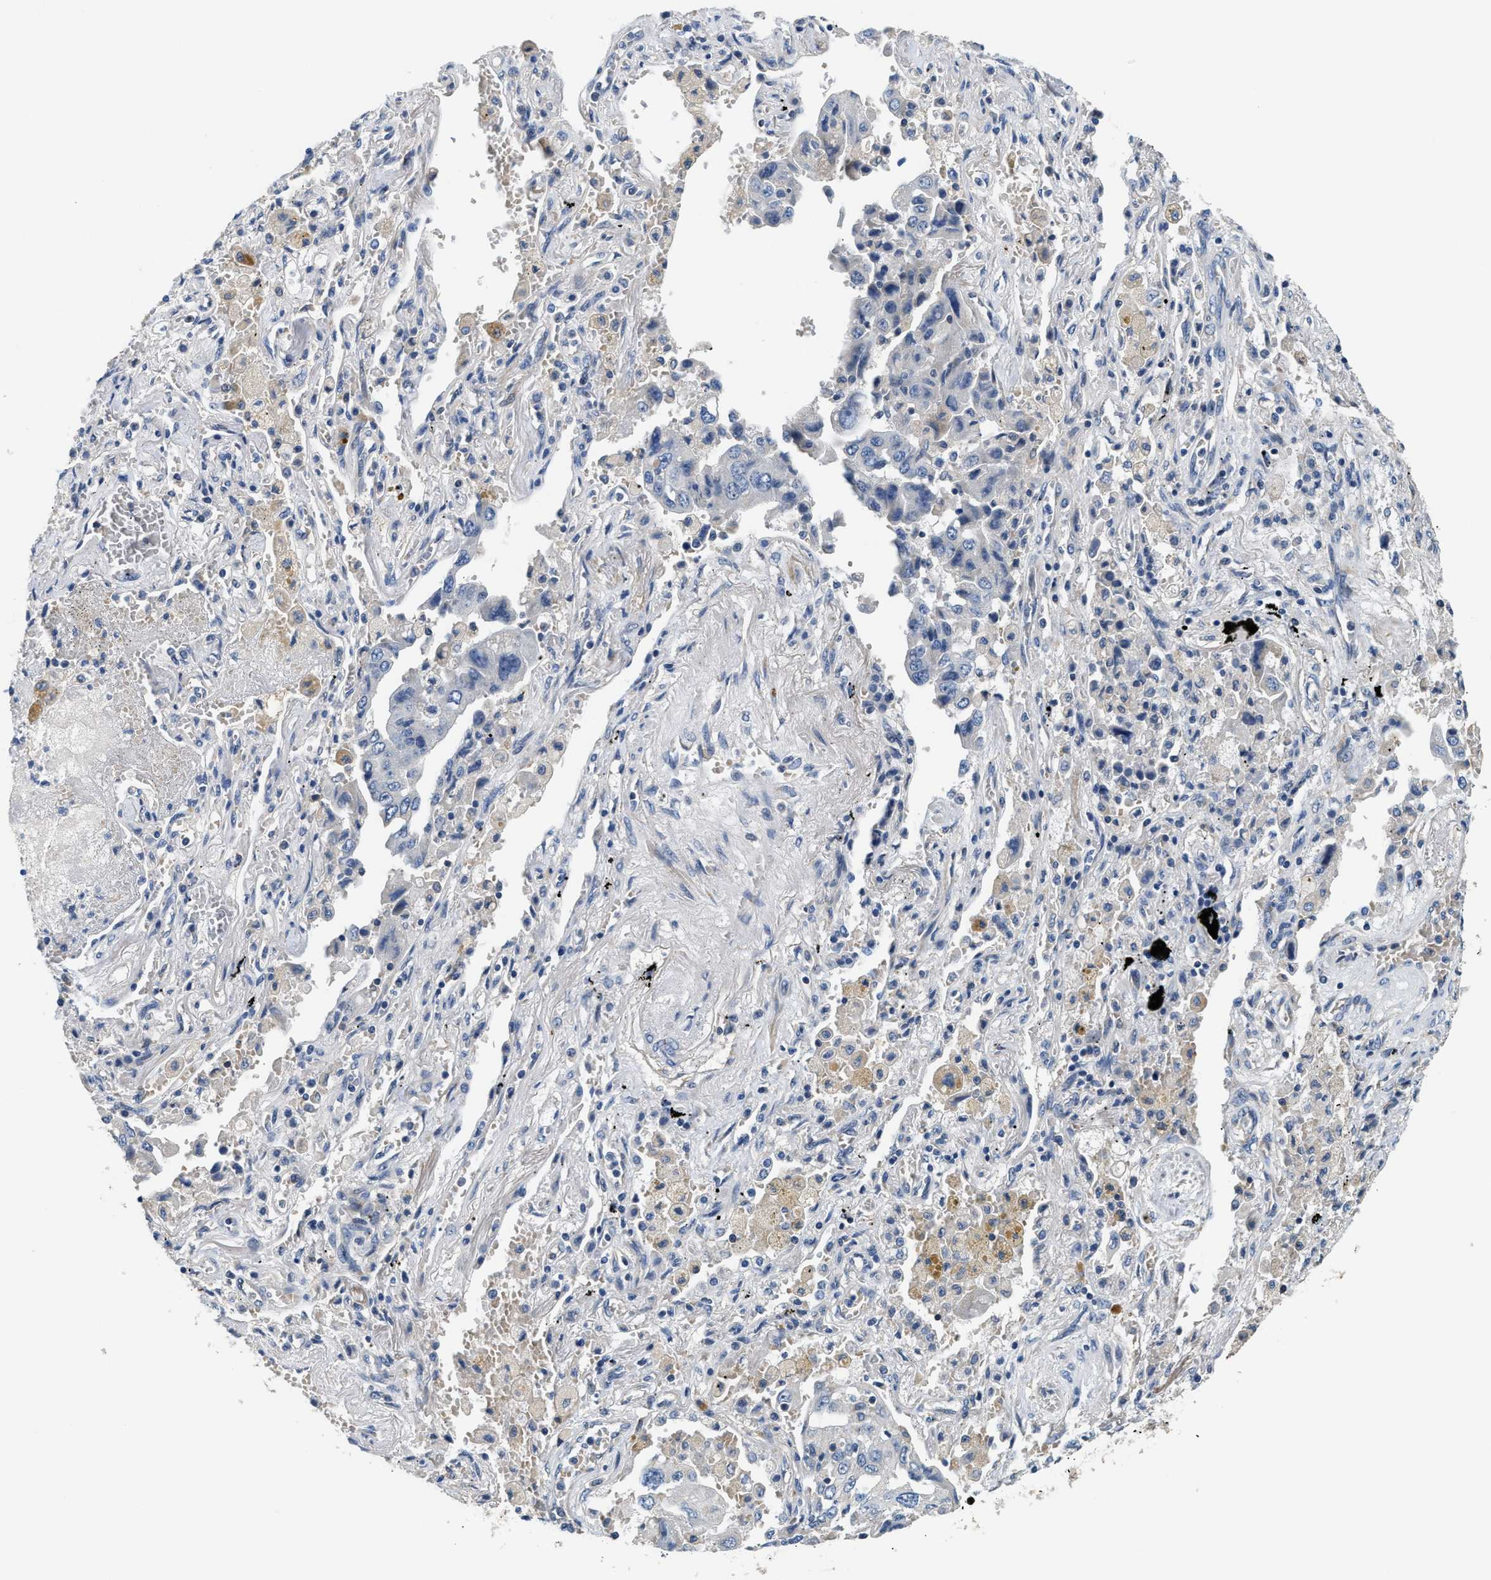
{"staining": {"intensity": "negative", "quantity": "none", "location": "none"}, "tissue": "lung cancer", "cell_type": "Tumor cells", "image_type": "cancer", "snomed": [{"axis": "morphology", "description": "Adenocarcinoma, NOS"}, {"axis": "topography", "description": "Lung"}], "caption": "IHC of adenocarcinoma (lung) exhibits no positivity in tumor cells.", "gene": "IL17RC", "patient": {"sex": "female", "age": 65}}